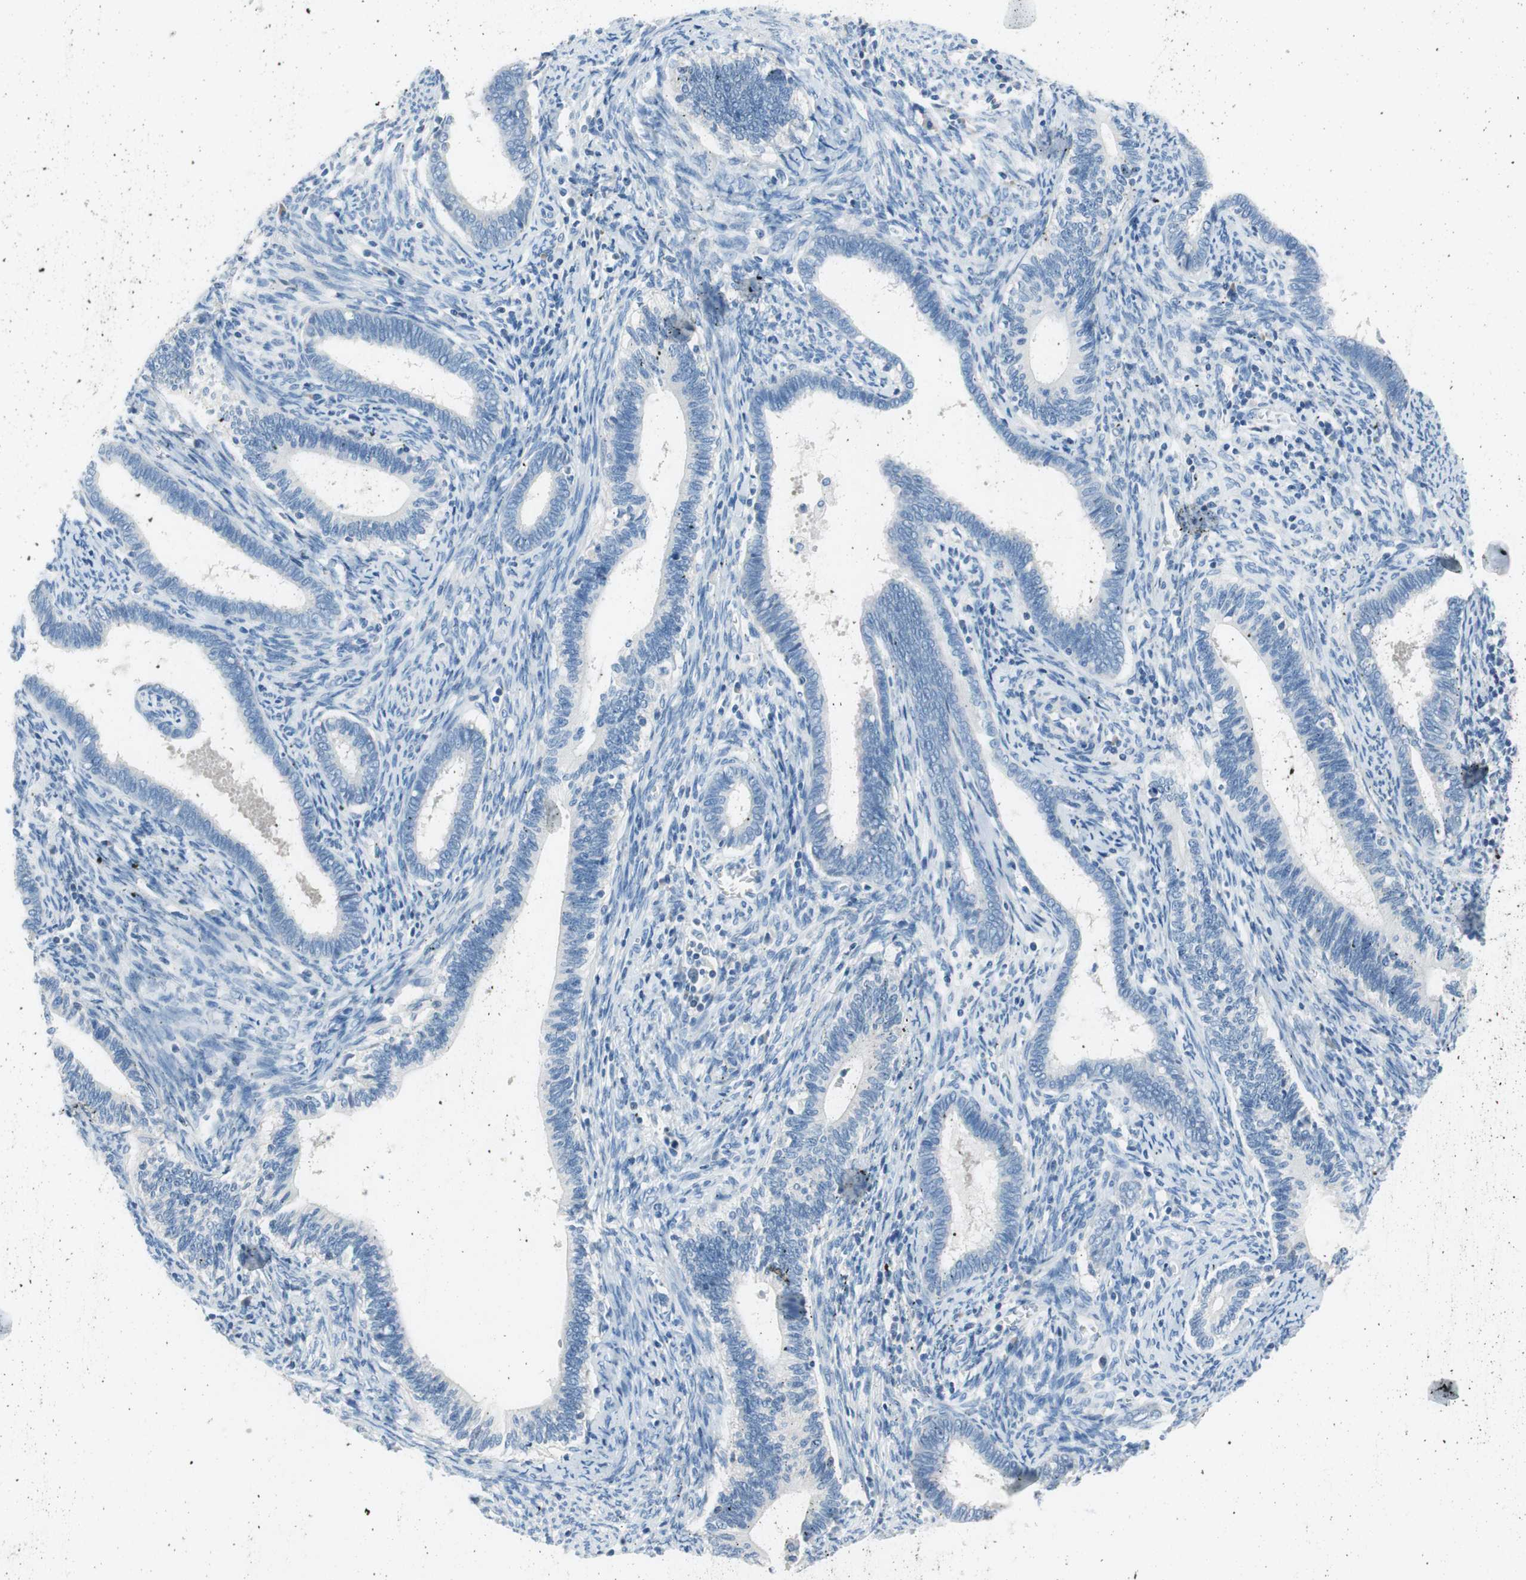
{"staining": {"intensity": "negative", "quantity": "none", "location": "none"}, "tissue": "cervical cancer", "cell_type": "Tumor cells", "image_type": "cancer", "snomed": [{"axis": "morphology", "description": "Adenocarcinoma, NOS"}, {"axis": "topography", "description": "Cervix"}], "caption": "The image demonstrates no significant positivity in tumor cells of cervical cancer.", "gene": "EVA1A", "patient": {"sex": "female", "age": 44}}